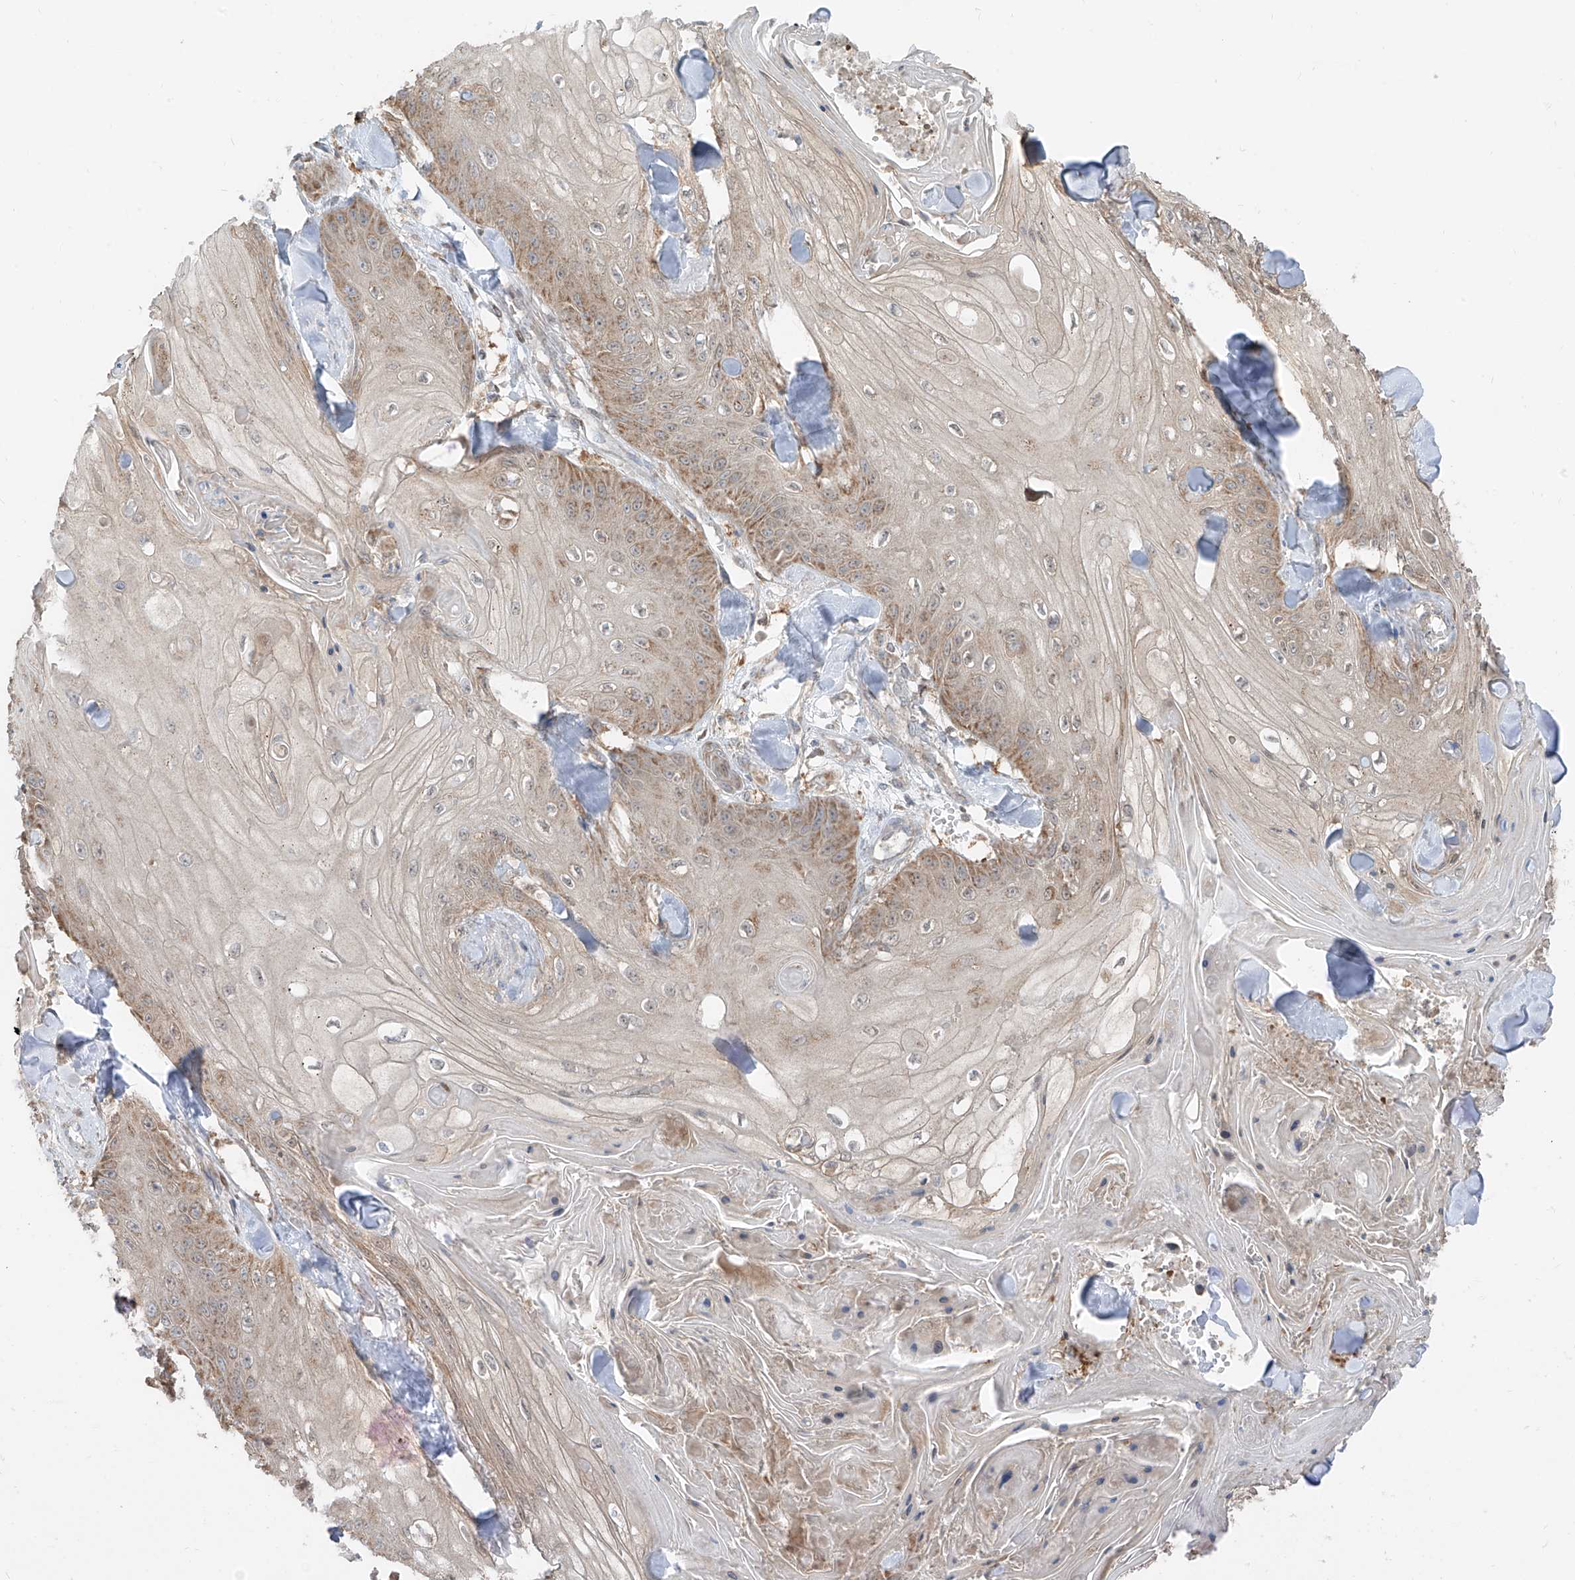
{"staining": {"intensity": "moderate", "quantity": "<25%", "location": "cytoplasmic/membranous"}, "tissue": "skin cancer", "cell_type": "Tumor cells", "image_type": "cancer", "snomed": [{"axis": "morphology", "description": "Squamous cell carcinoma, NOS"}, {"axis": "topography", "description": "Skin"}], "caption": "Immunohistochemical staining of skin cancer displays low levels of moderate cytoplasmic/membranous protein staining in approximately <25% of tumor cells.", "gene": "ETHE1", "patient": {"sex": "male", "age": 74}}